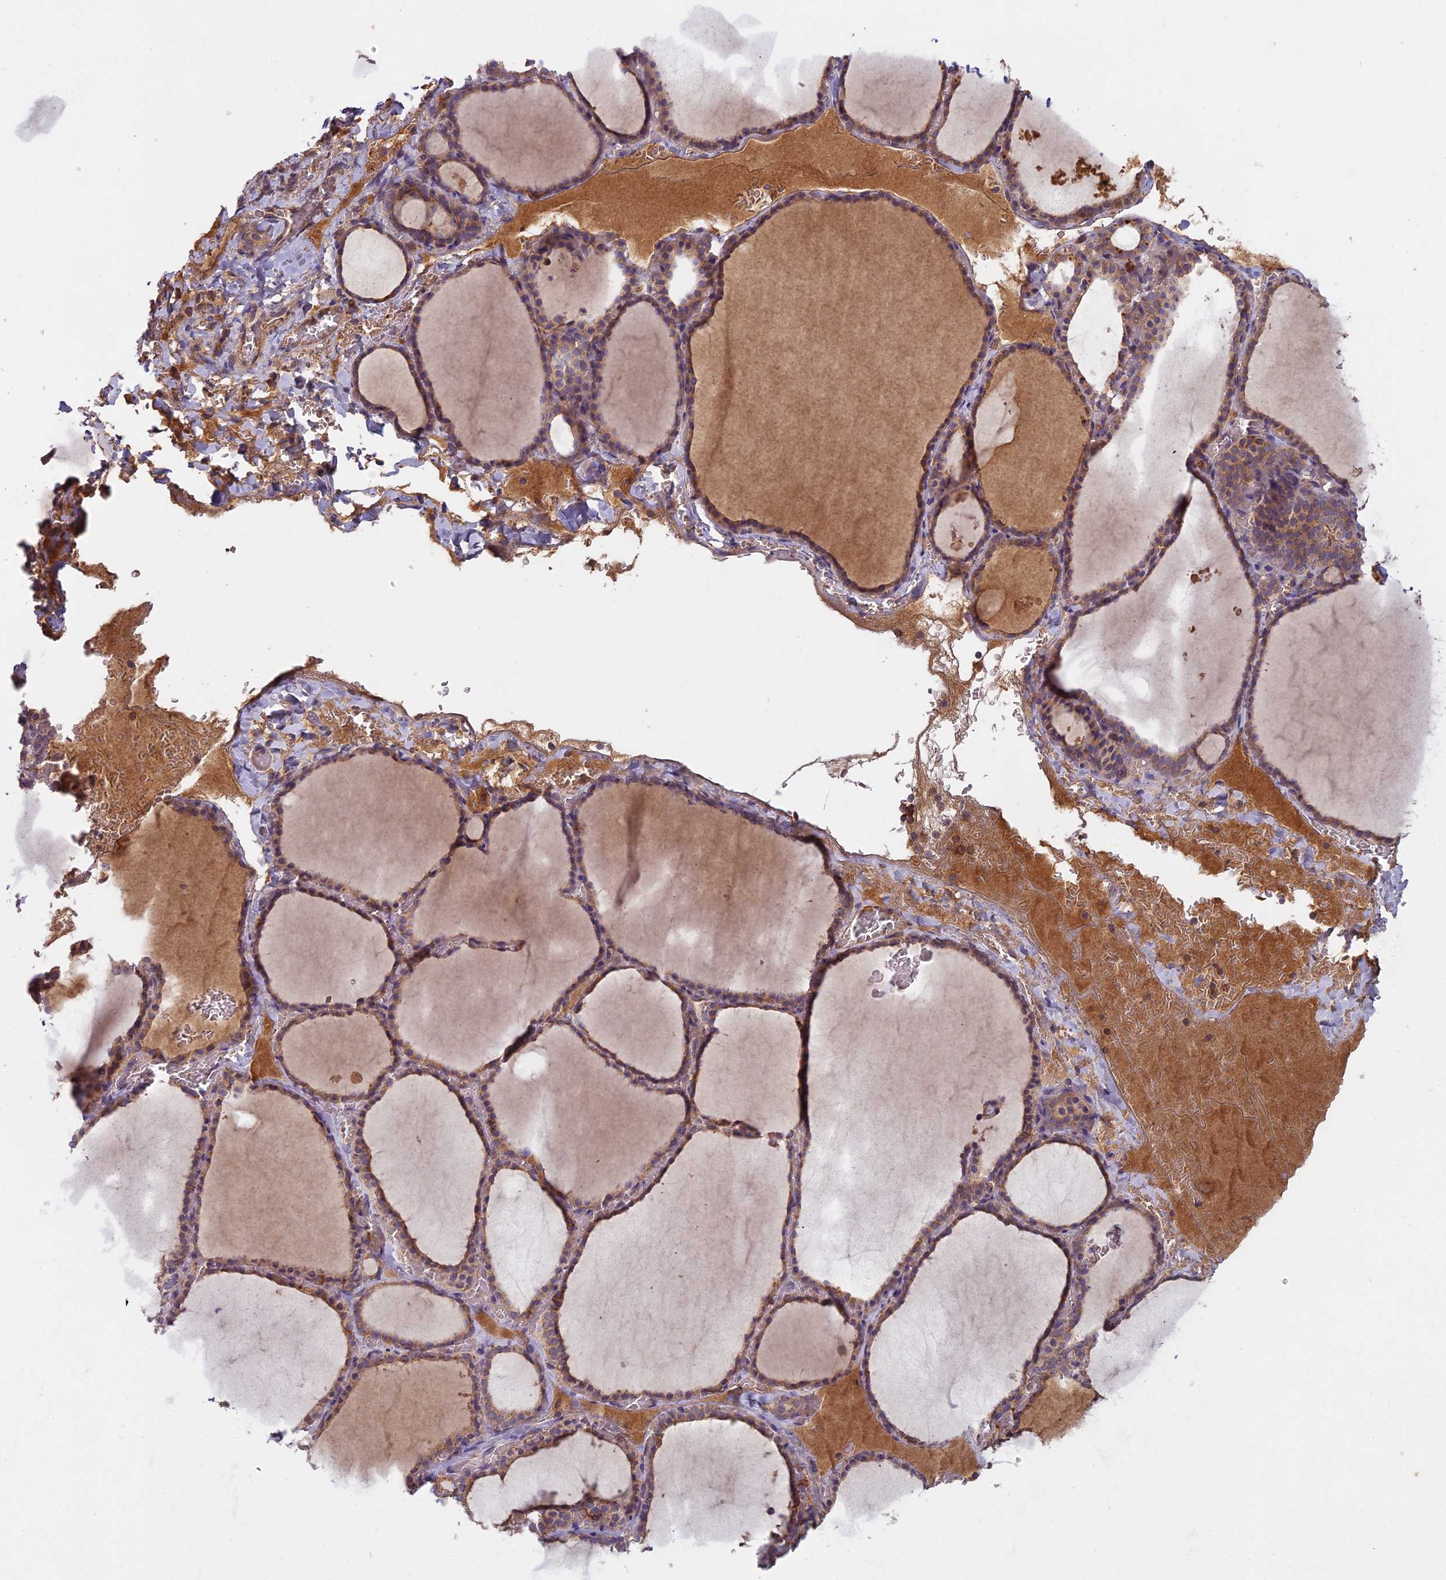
{"staining": {"intensity": "moderate", "quantity": ">75%", "location": "cytoplasmic/membranous"}, "tissue": "thyroid gland", "cell_type": "Glandular cells", "image_type": "normal", "snomed": [{"axis": "morphology", "description": "Normal tissue, NOS"}, {"axis": "topography", "description": "Thyroid gland"}], "caption": "This is a histology image of immunohistochemistry staining of benign thyroid gland, which shows moderate expression in the cytoplasmic/membranous of glandular cells.", "gene": "CCDC167", "patient": {"sex": "female", "age": 39}}